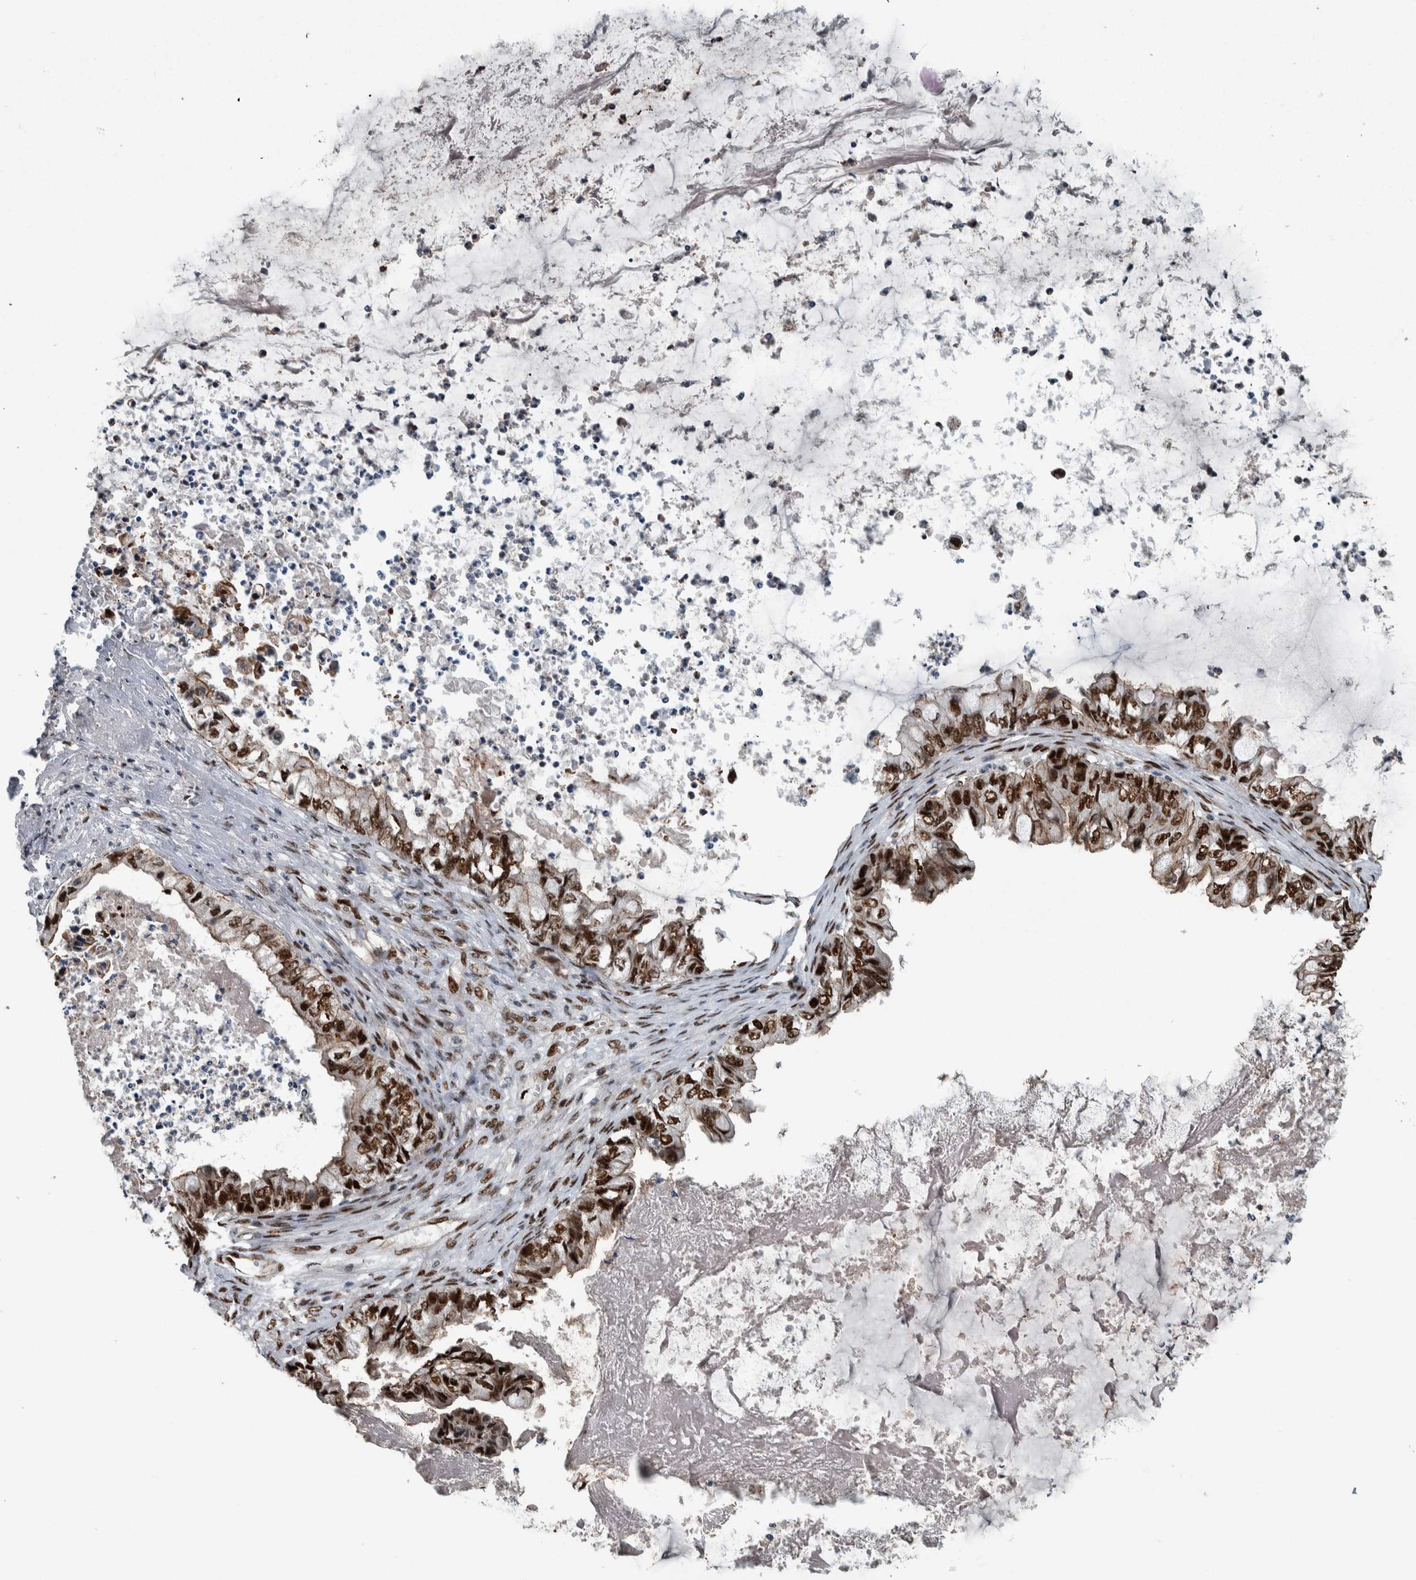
{"staining": {"intensity": "strong", "quantity": ">75%", "location": "nuclear"}, "tissue": "ovarian cancer", "cell_type": "Tumor cells", "image_type": "cancer", "snomed": [{"axis": "morphology", "description": "Cystadenocarcinoma, mucinous, NOS"}, {"axis": "topography", "description": "Ovary"}], "caption": "Immunohistochemistry (IHC) (DAB) staining of human ovarian cancer (mucinous cystadenocarcinoma) shows strong nuclear protein expression in about >75% of tumor cells.", "gene": "FAM135B", "patient": {"sex": "female", "age": 80}}